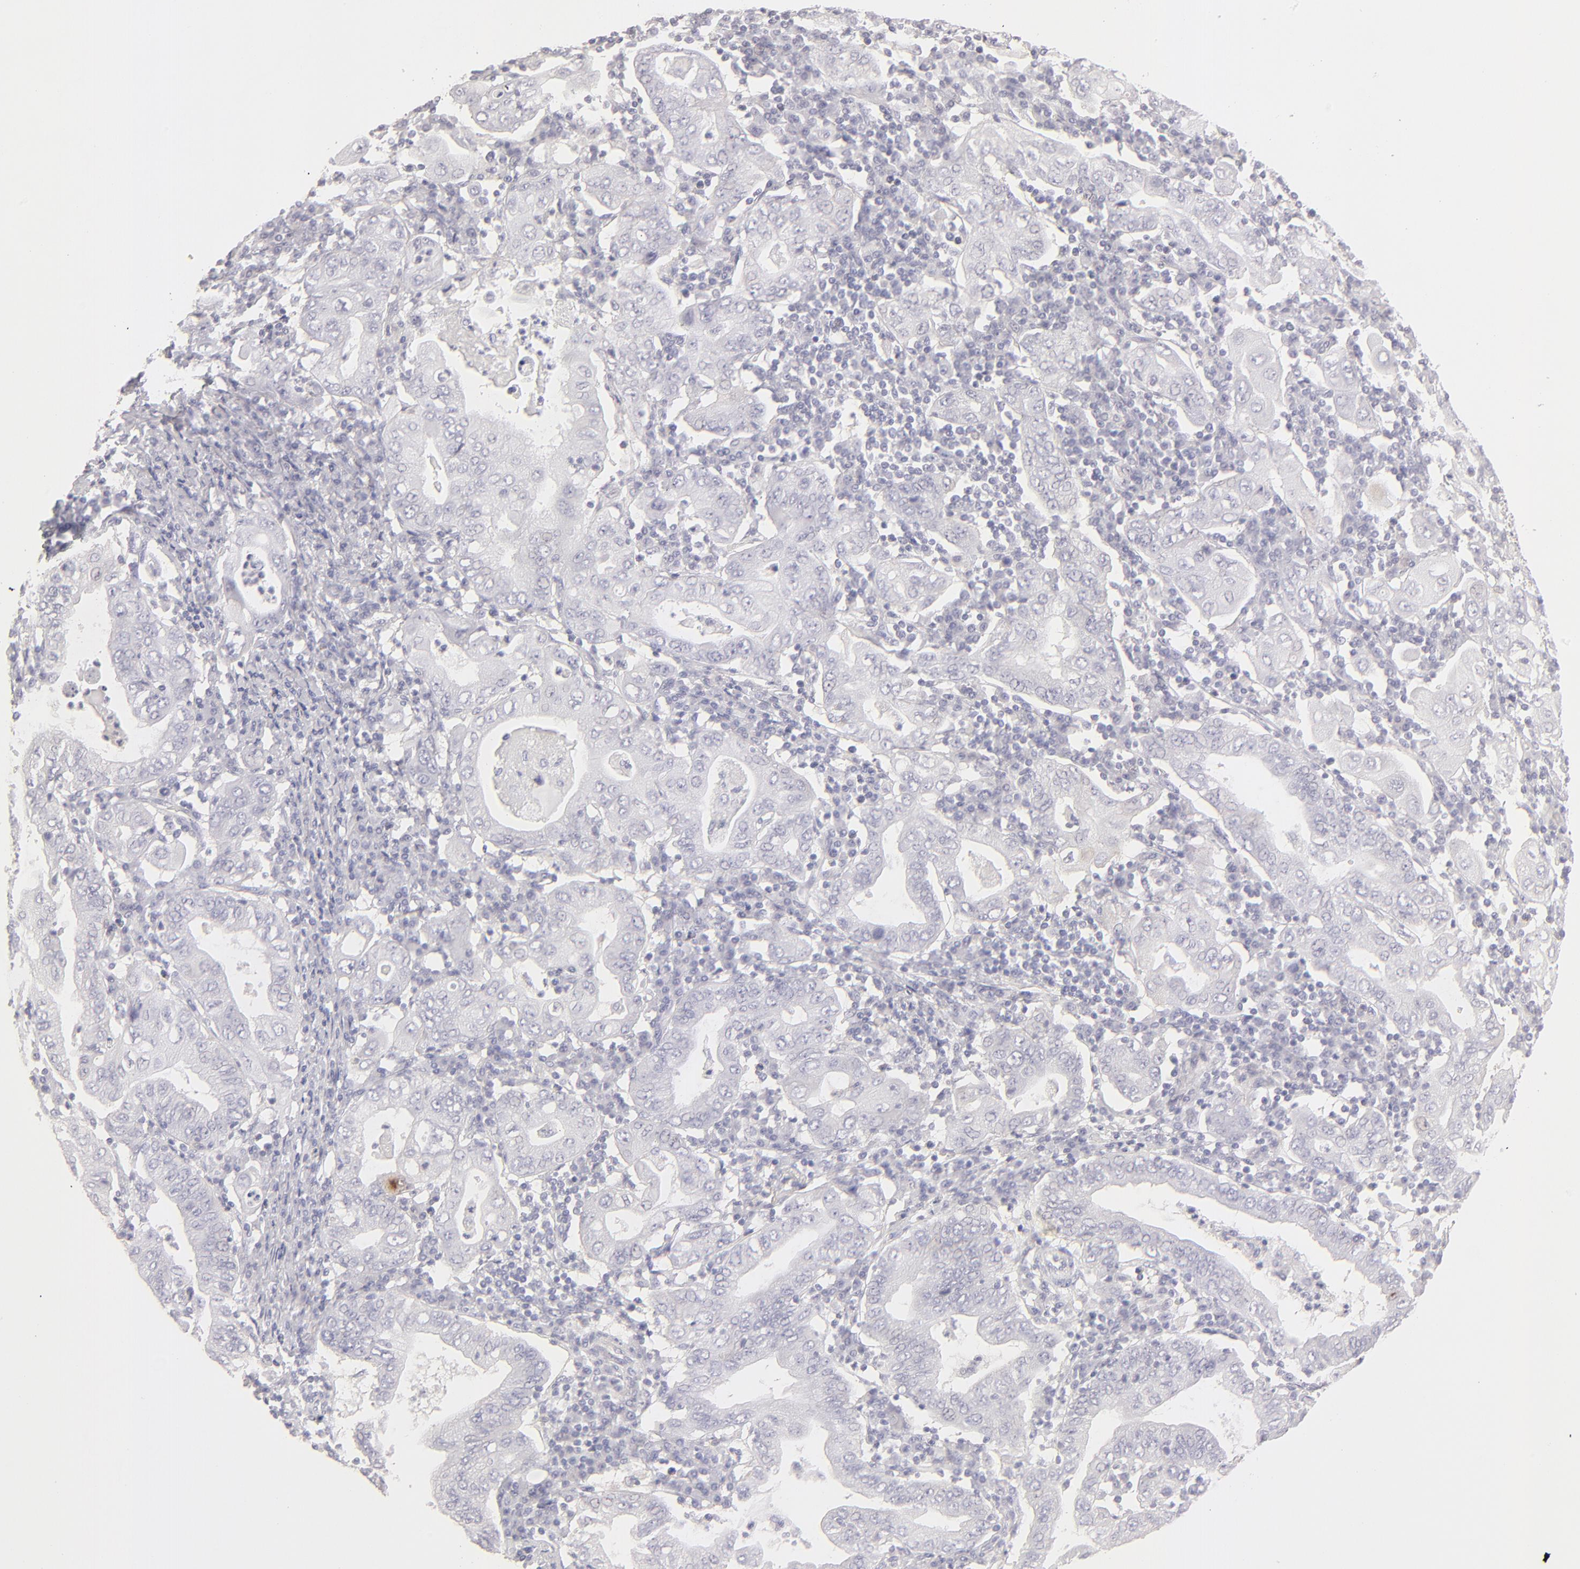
{"staining": {"intensity": "negative", "quantity": "none", "location": "none"}, "tissue": "stomach cancer", "cell_type": "Tumor cells", "image_type": "cancer", "snomed": [{"axis": "morphology", "description": "Normal tissue, NOS"}, {"axis": "morphology", "description": "Adenocarcinoma, NOS"}, {"axis": "topography", "description": "Esophagus"}, {"axis": "topography", "description": "Stomach, upper"}, {"axis": "topography", "description": "Peripheral nerve tissue"}], "caption": "Tumor cells are negative for protein expression in human adenocarcinoma (stomach). Nuclei are stained in blue.", "gene": "ABCC4", "patient": {"sex": "male", "age": 62}}